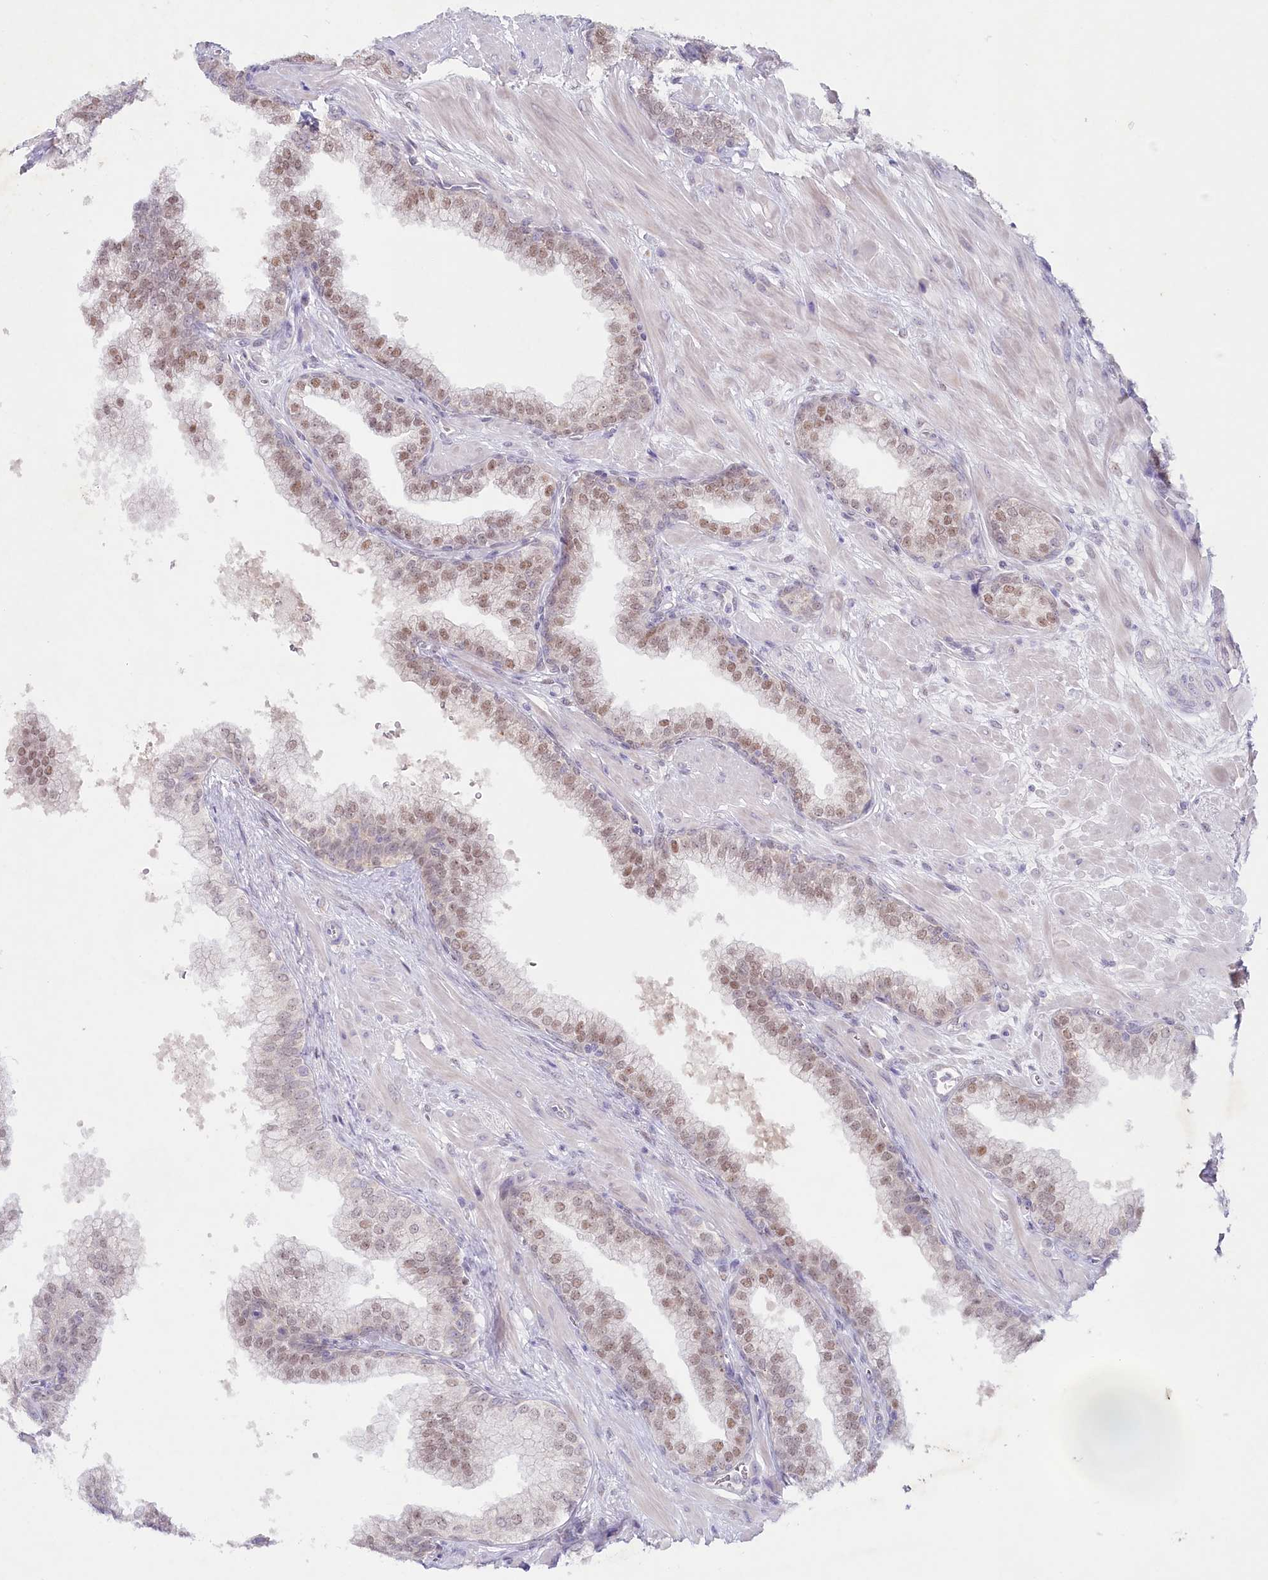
{"staining": {"intensity": "moderate", "quantity": ">75%", "location": "nuclear"}, "tissue": "prostate", "cell_type": "Glandular cells", "image_type": "normal", "snomed": [{"axis": "morphology", "description": "Normal tissue, NOS"}, {"axis": "topography", "description": "Prostate"}], "caption": "Immunohistochemical staining of benign prostate exhibits moderate nuclear protein positivity in approximately >75% of glandular cells.", "gene": "PSAPL1", "patient": {"sex": "male", "age": 60}}